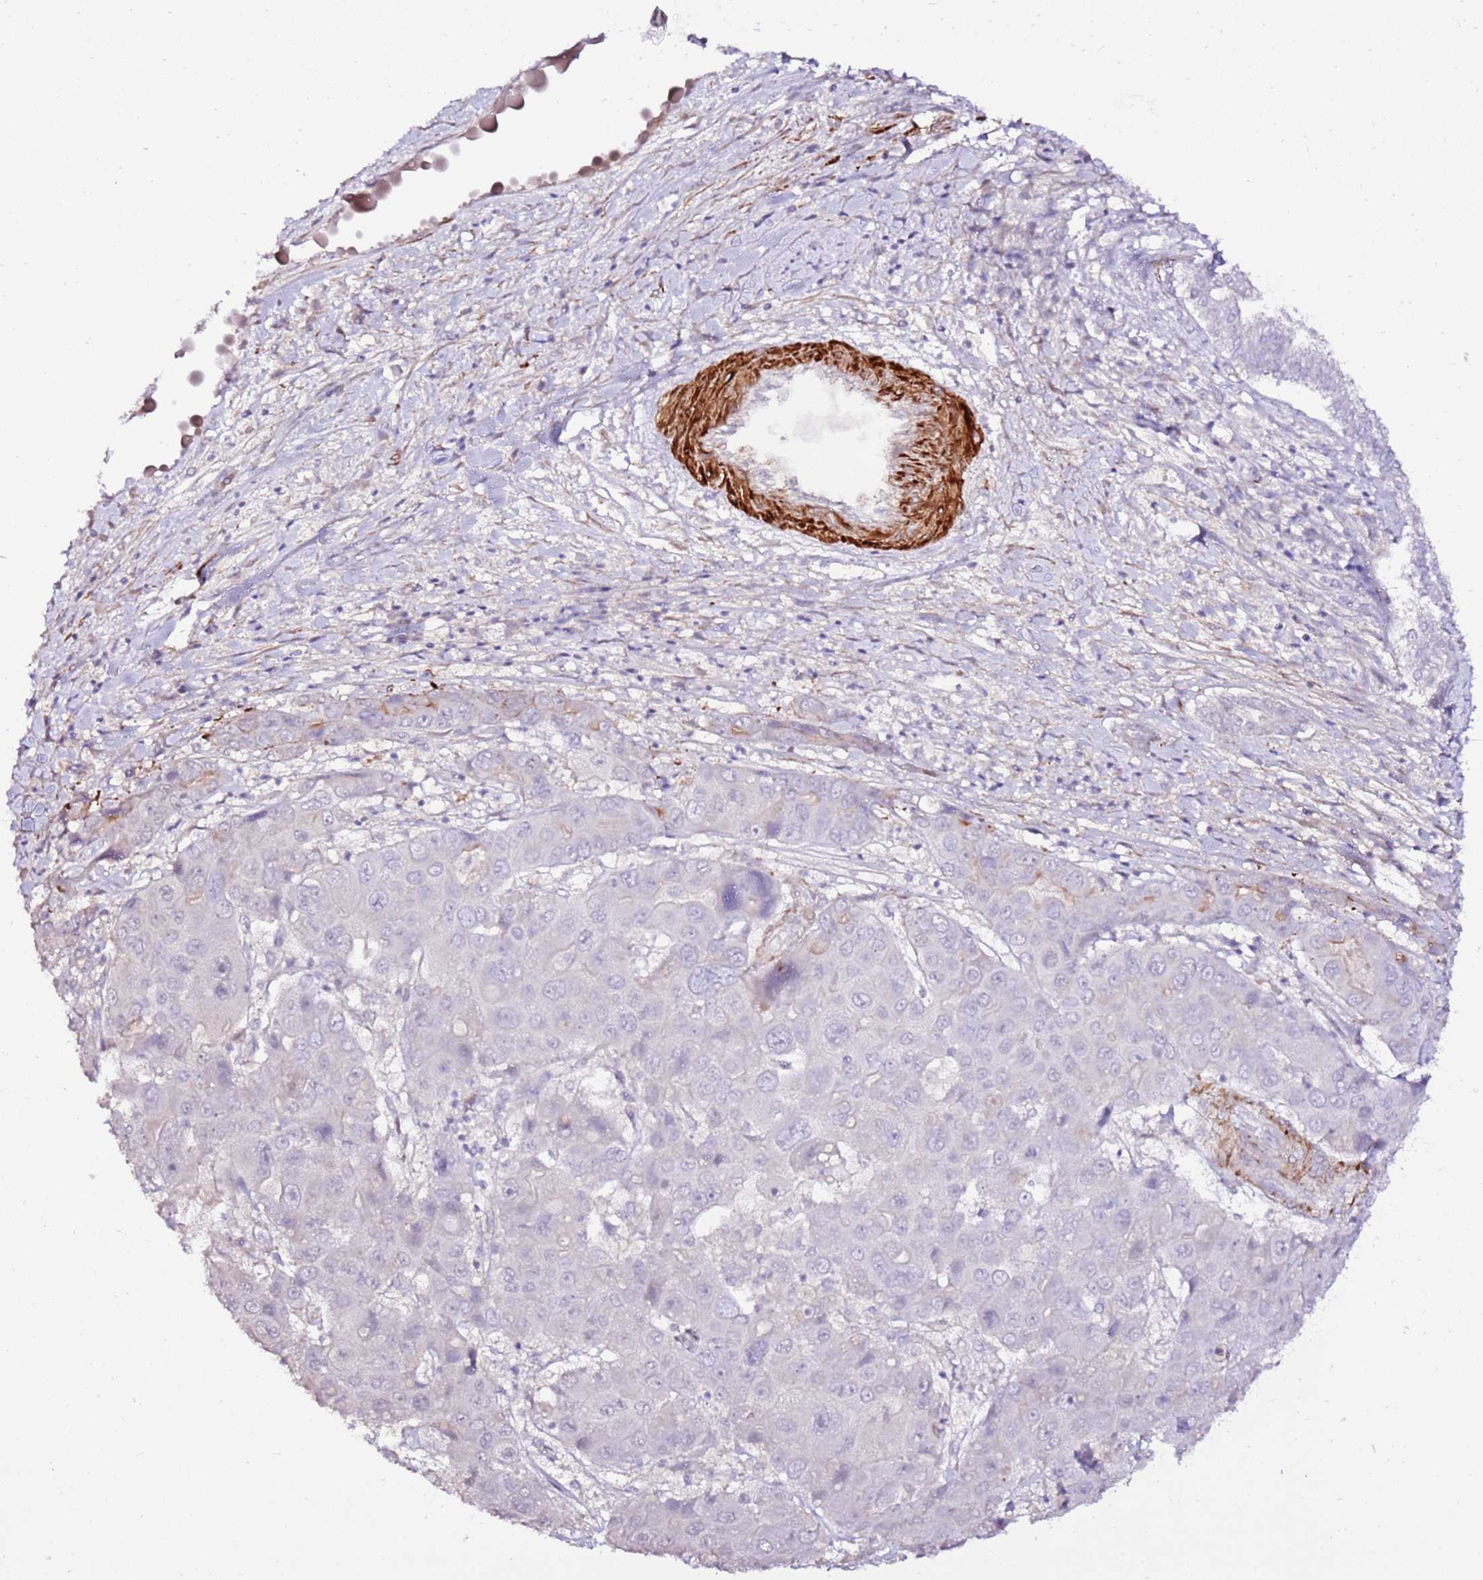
{"staining": {"intensity": "negative", "quantity": "none", "location": "none"}, "tissue": "liver cancer", "cell_type": "Tumor cells", "image_type": "cancer", "snomed": [{"axis": "morphology", "description": "Cholangiocarcinoma"}, {"axis": "topography", "description": "Liver"}], "caption": "Micrograph shows no protein positivity in tumor cells of liver cancer tissue.", "gene": "ART5", "patient": {"sex": "male", "age": 67}}